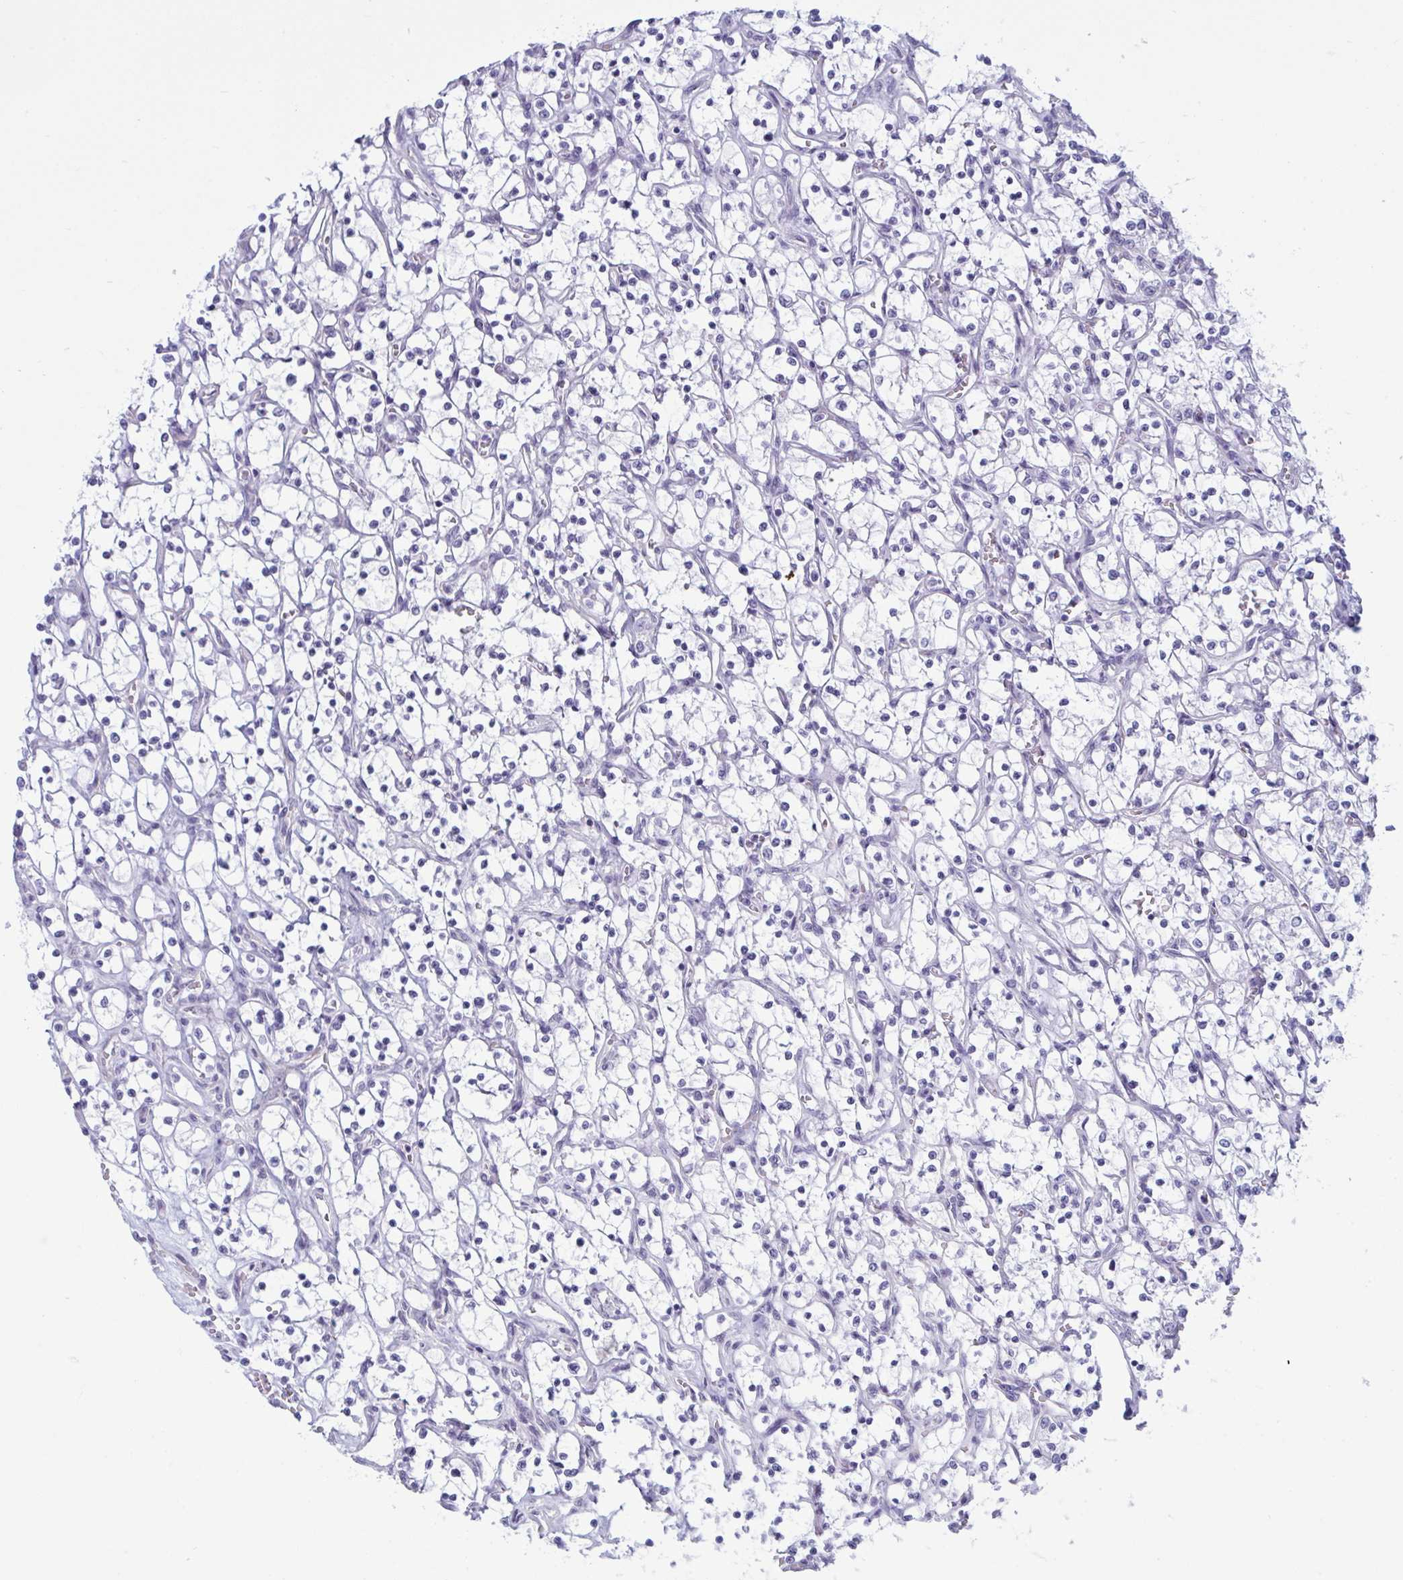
{"staining": {"intensity": "negative", "quantity": "none", "location": "none"}, "tissue": "renal cancer", "cell_type": "Tumor cells", "image_type": "cancer", "snomed": [{"axis": "morphology", "description": "Adenocarcinoma, NOS"}, {"axis": "topography", "description": "Kidney"}], "caption": "A micrograph of human renal cancer (adenocarcinoma) is negative for staining in tumor cells. Brightfield microscopy of immunohistochemistry stained with DAB (3,3'-diaminobenzidine) (brown) and hematoxylin (blue), captured at high magnification.", "gene": "OR1L3", "patient": {"sex": "female", "age": 69}}